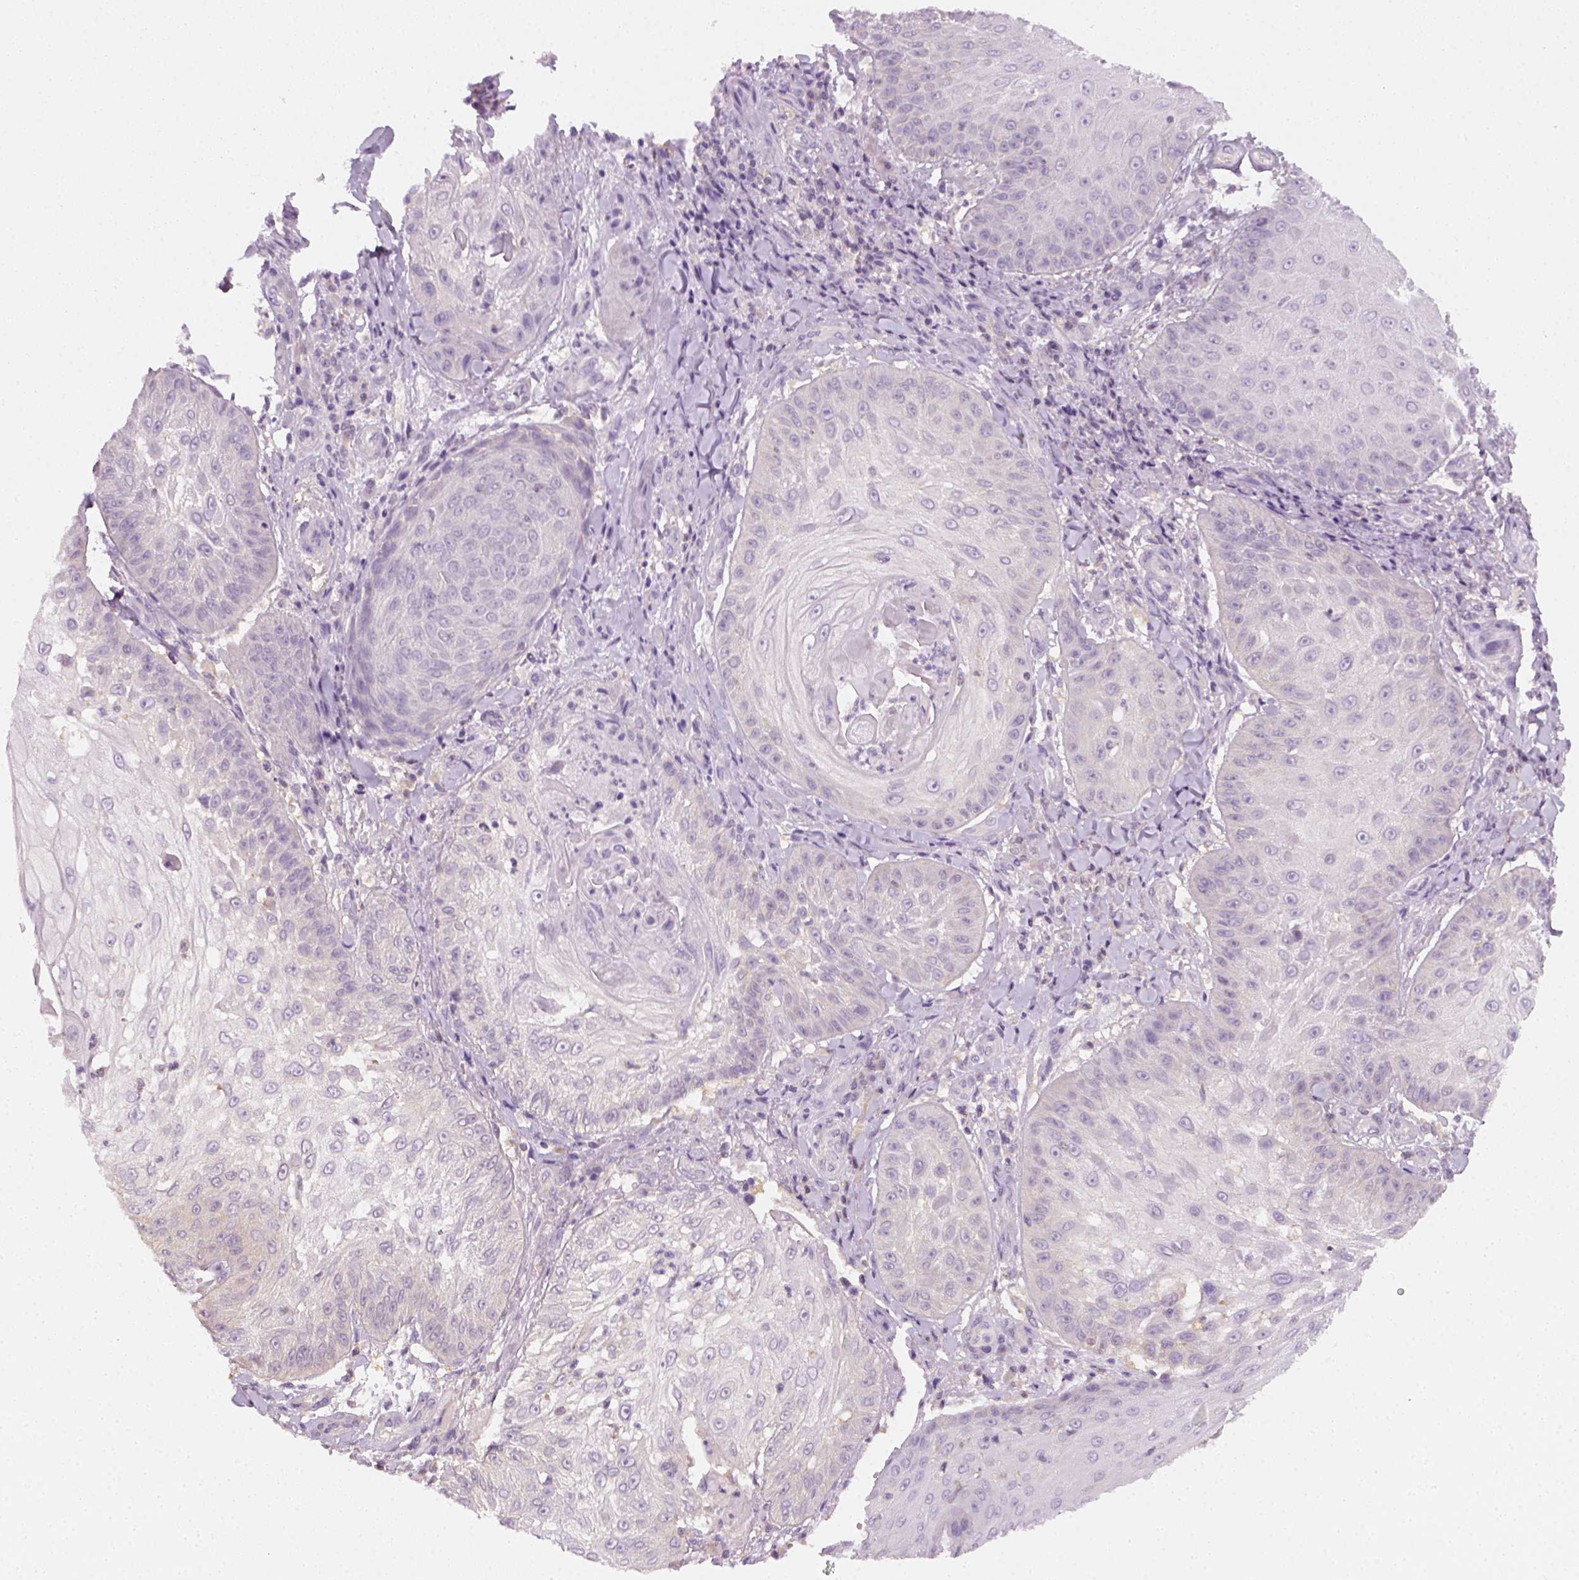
{"staining": {"intensity": "negative", "quantity": "none", "location": "none"}, "tissue": "skin cancer", "cell_type": "Tumor cells", "image_type": "cancer", "snomed": [{"axis": "morphology", "description": "Squamous cell carcinoma, NOS"}, {"axis": "topography", "description": "Skin"}], "caption": "Tumor cells are negative for protein expression in human skin cancer.", "gene": "EPHB1", "patient": {"sex": "male", "age": 70}}